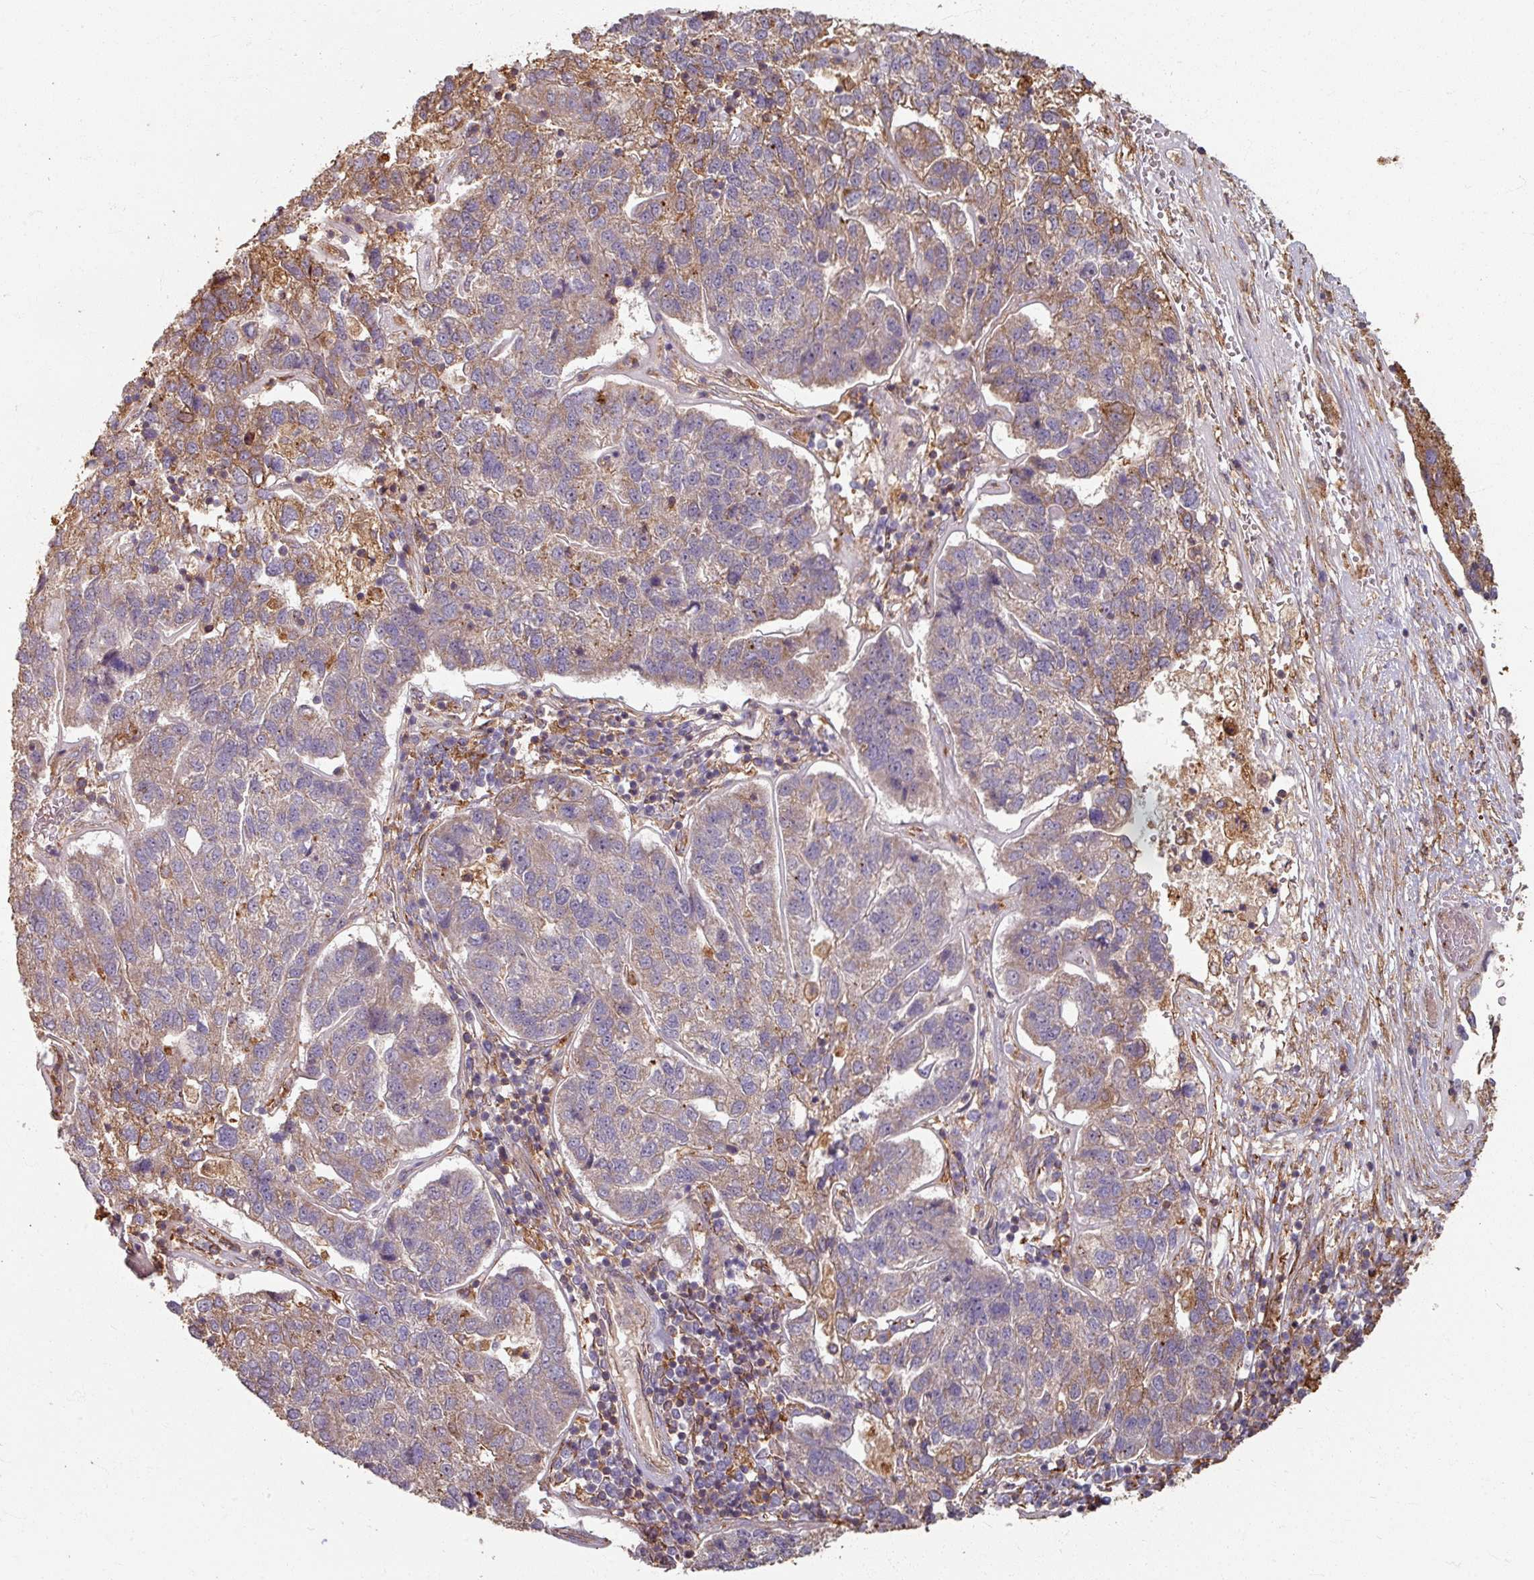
{"staining": {"intensity": "moderate", "quantity": "<25%", "location": "cytoplasmic/membranous"}, "tissue": "pancreatic cancer", "cell_type": "Tumor cells", "image_type": "cancer", "snomed": [{"axis": "morphology", "description": "Adenocarcinoma, NOS"}, {"axis": "topography", "description": "Pancreas"}], "caption": "A brown stain highlights moderate cytoplasmic/membranous staining of a protein in human pancreatic cancer tumor cells.", "gene": "CCDC68", "patient": {"sex": "female", "age": 61}}